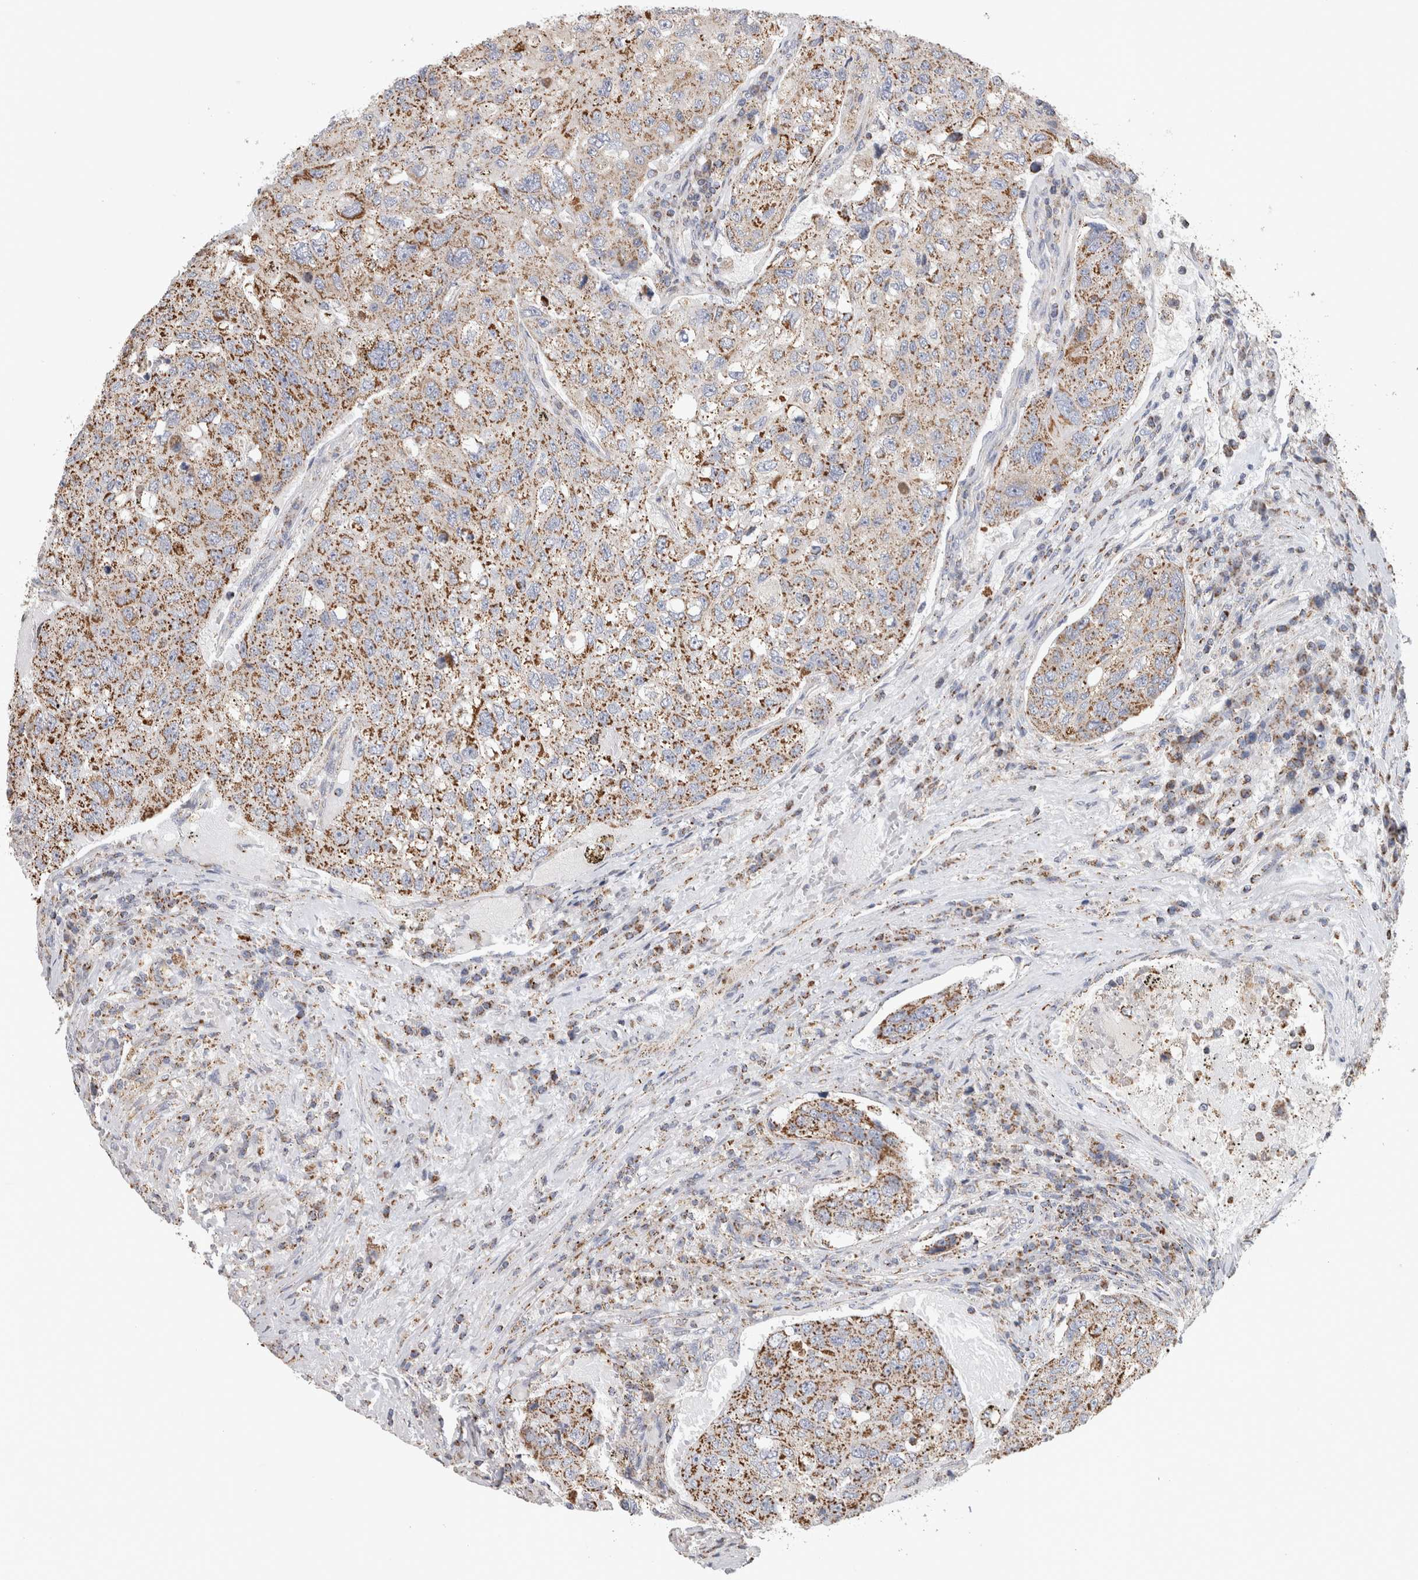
{"staining": {"intensity": "moderate", "quantity": ">75%", "location": "cytoplasmic/membranous"}, "tissue": "urothelial cancer", "cell_type": "Tumor cells", "image_type": "cancer", "snomed": [{"axis": "morphology", "description": "Urothelial carcinoma, High grade"}, {"axis": "topography", "description": "Lymph node"}, {"axis": "topography", "description": "Urinary bladder"}], "caption": "This is an image of immunohistochemistry (IHC) staining of urothelial cancer, which shows moderate staining in the cytoplasmic/membranous of tumor cells.", "gene": "ST8SIA1", "patient": {"sex": "male", "age": 51}}